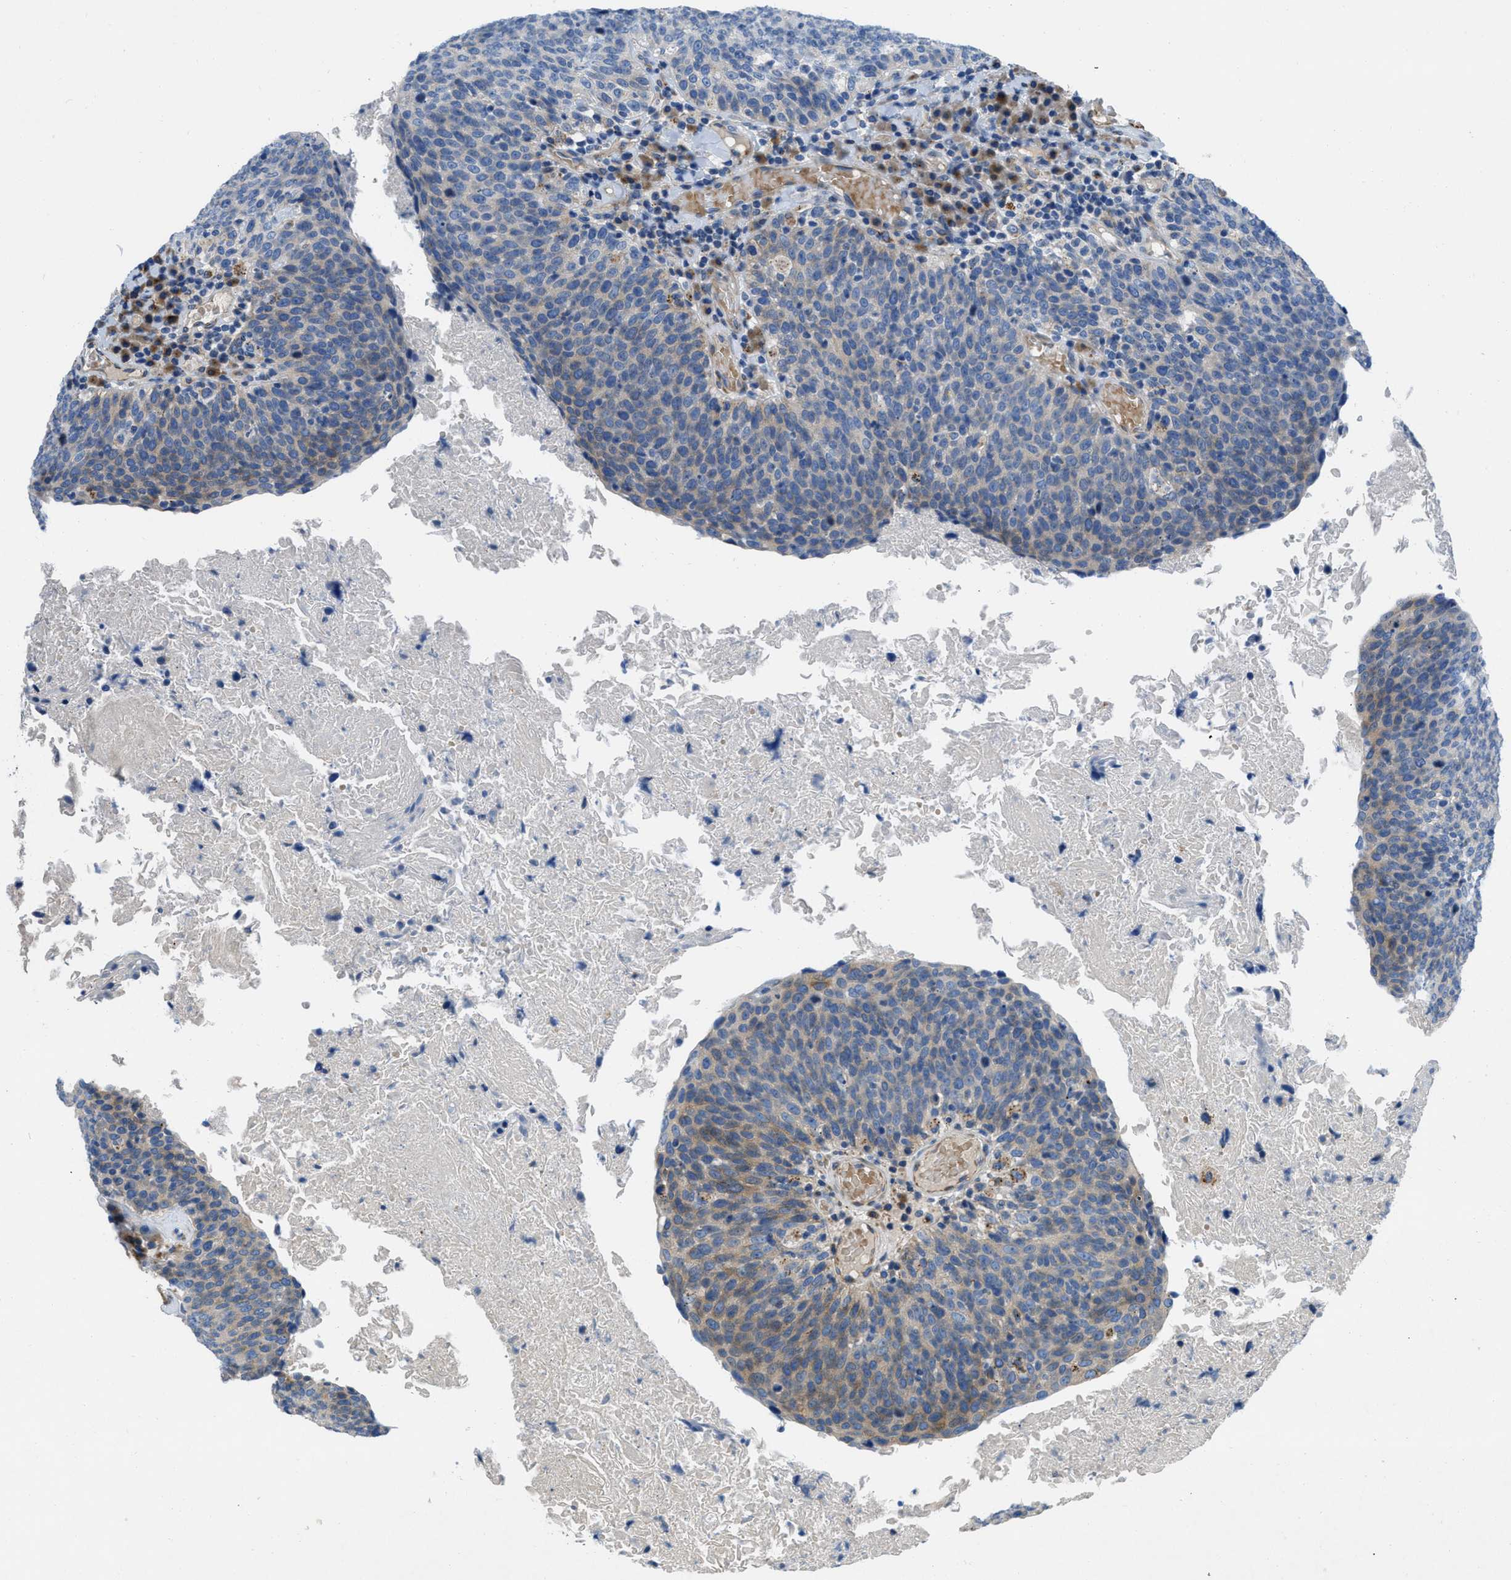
{"staining": {"intensity": "moderate", "quantity": "<25%", "location": "cytoplasmic/membranous"}, "tissue": "head and neck cancer", "cell_type": "Tumor cells", "image_type": "cancer", "snomed": [{"axis": "morphology", "description": "Squamous cell carcinoma, NOS"}, {"axis": "morphology", "description": "Squamous cell carcinoma, metastatic, NOS"}, {"axis": "topography", "description": "Lymph node"}, {"axis": "topography", "description": "Head-Neck"}], "caption": "IHC staining of metastatic squamous cell carcinoma (head and neck), which demonstrates low levels of moderate cytoplasmic/membranous staining in about <25% of tumor cells indicating moderate cytoplasmic/membranous protein expression. The staining was performed using DAB (3,3'-diaminobenzidine) (brown) for protein detection and nuclei were counterstained in hematoxylin (blue).", "gene": "TMEM248", "patient": {"sex": "male", "age": 62}}